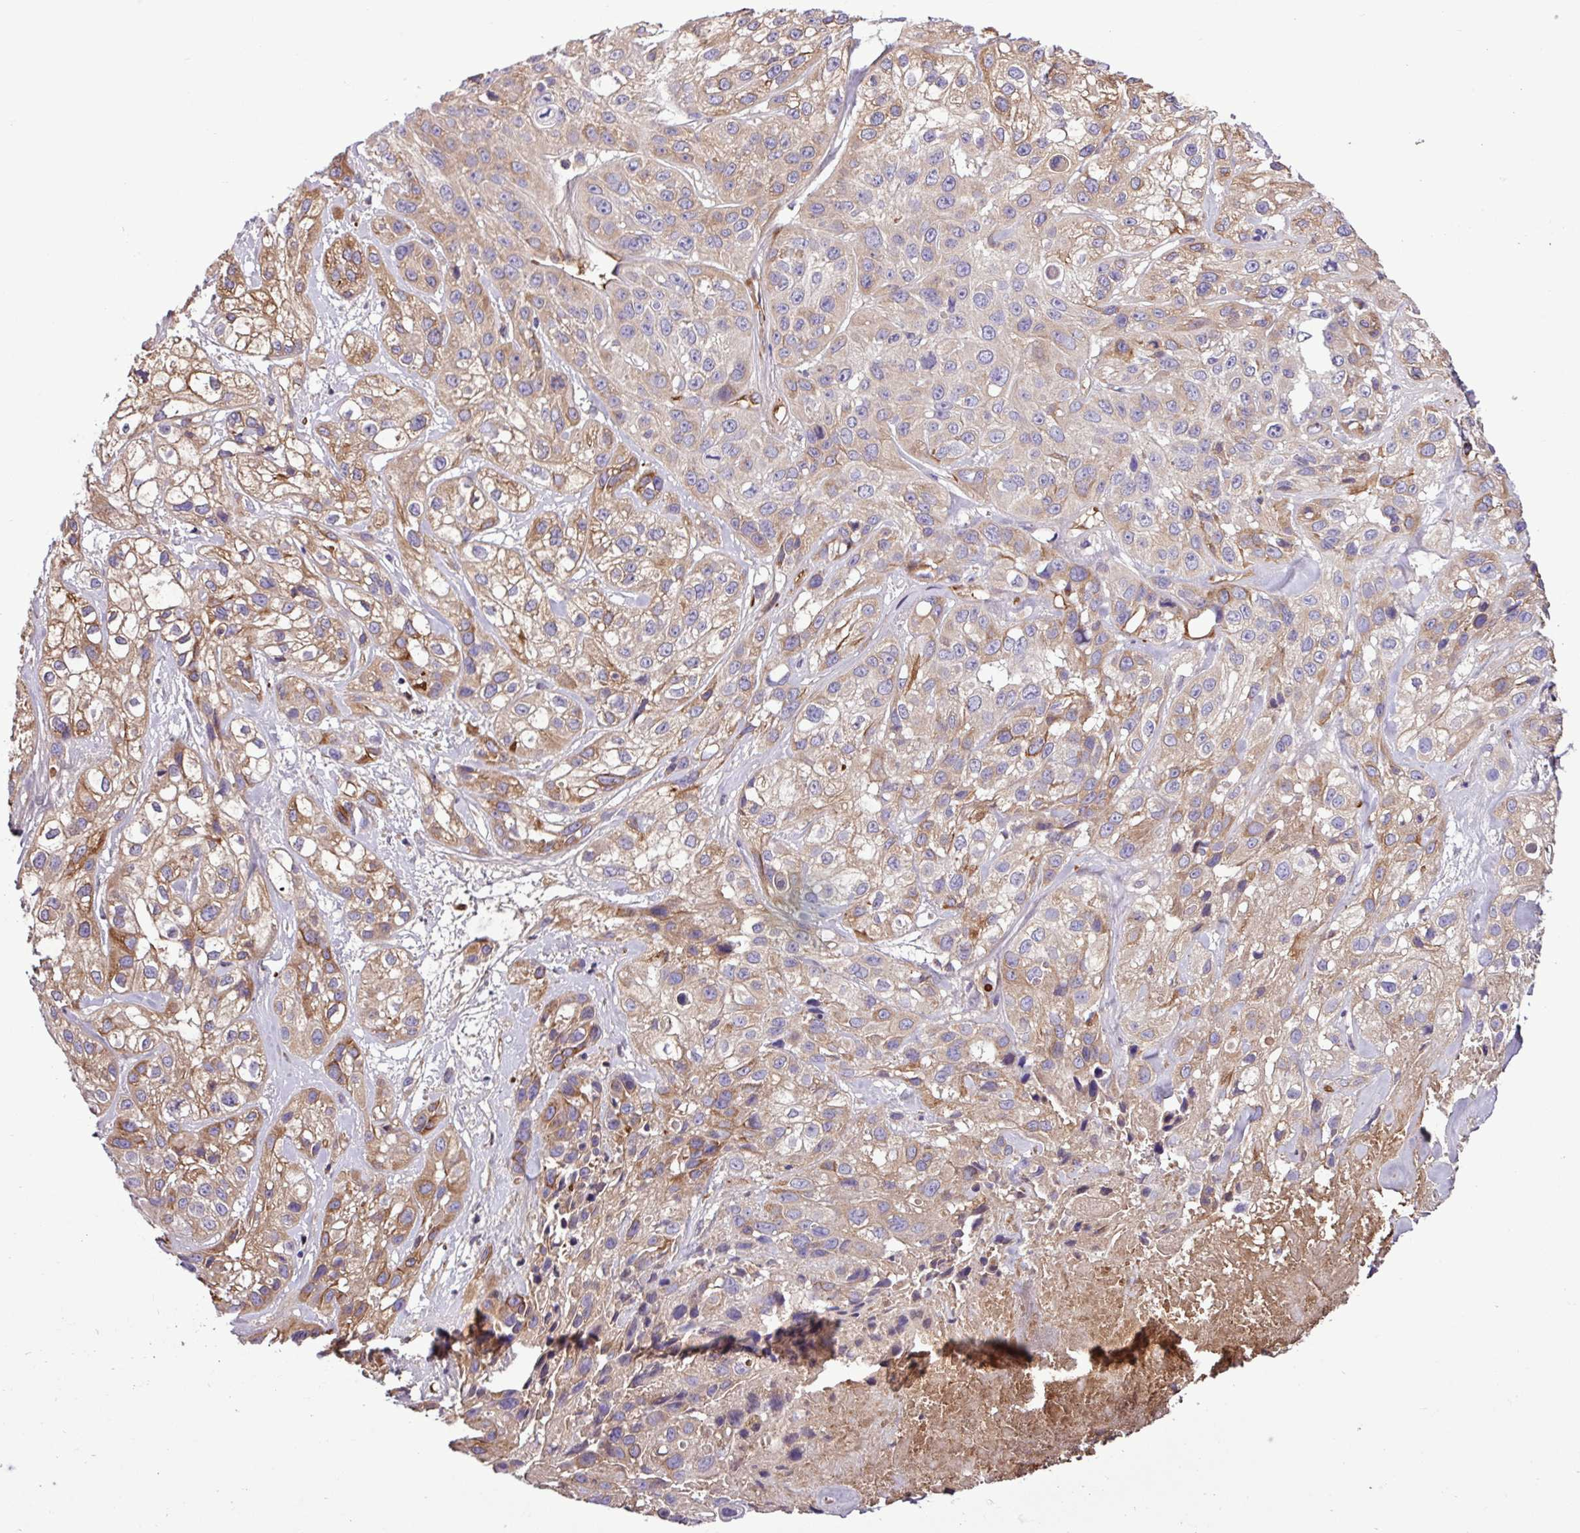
{"staining": {"intensity": "moderate", "quantity": ">75%", "location": "cytoplasmic/membranous"}, "tissue": "skin cancer", "cell_type": "Tumor cells", "image_type": "cancer", "snomed": [{"axis": "morphology", "description": "Squamous cell carcinoma, NOS"}, {"axis": "topography", "description": "Skin"}], "caption": "A histopathology image showing moderate cytoplasmic/membranous positivity in about >75% of tumor cells in skin squamous cell carcinoma, as visualized by brown immunohistochemical staining.", "gene": "CWH43", "patient": {"sex": "male", "age": 82}}